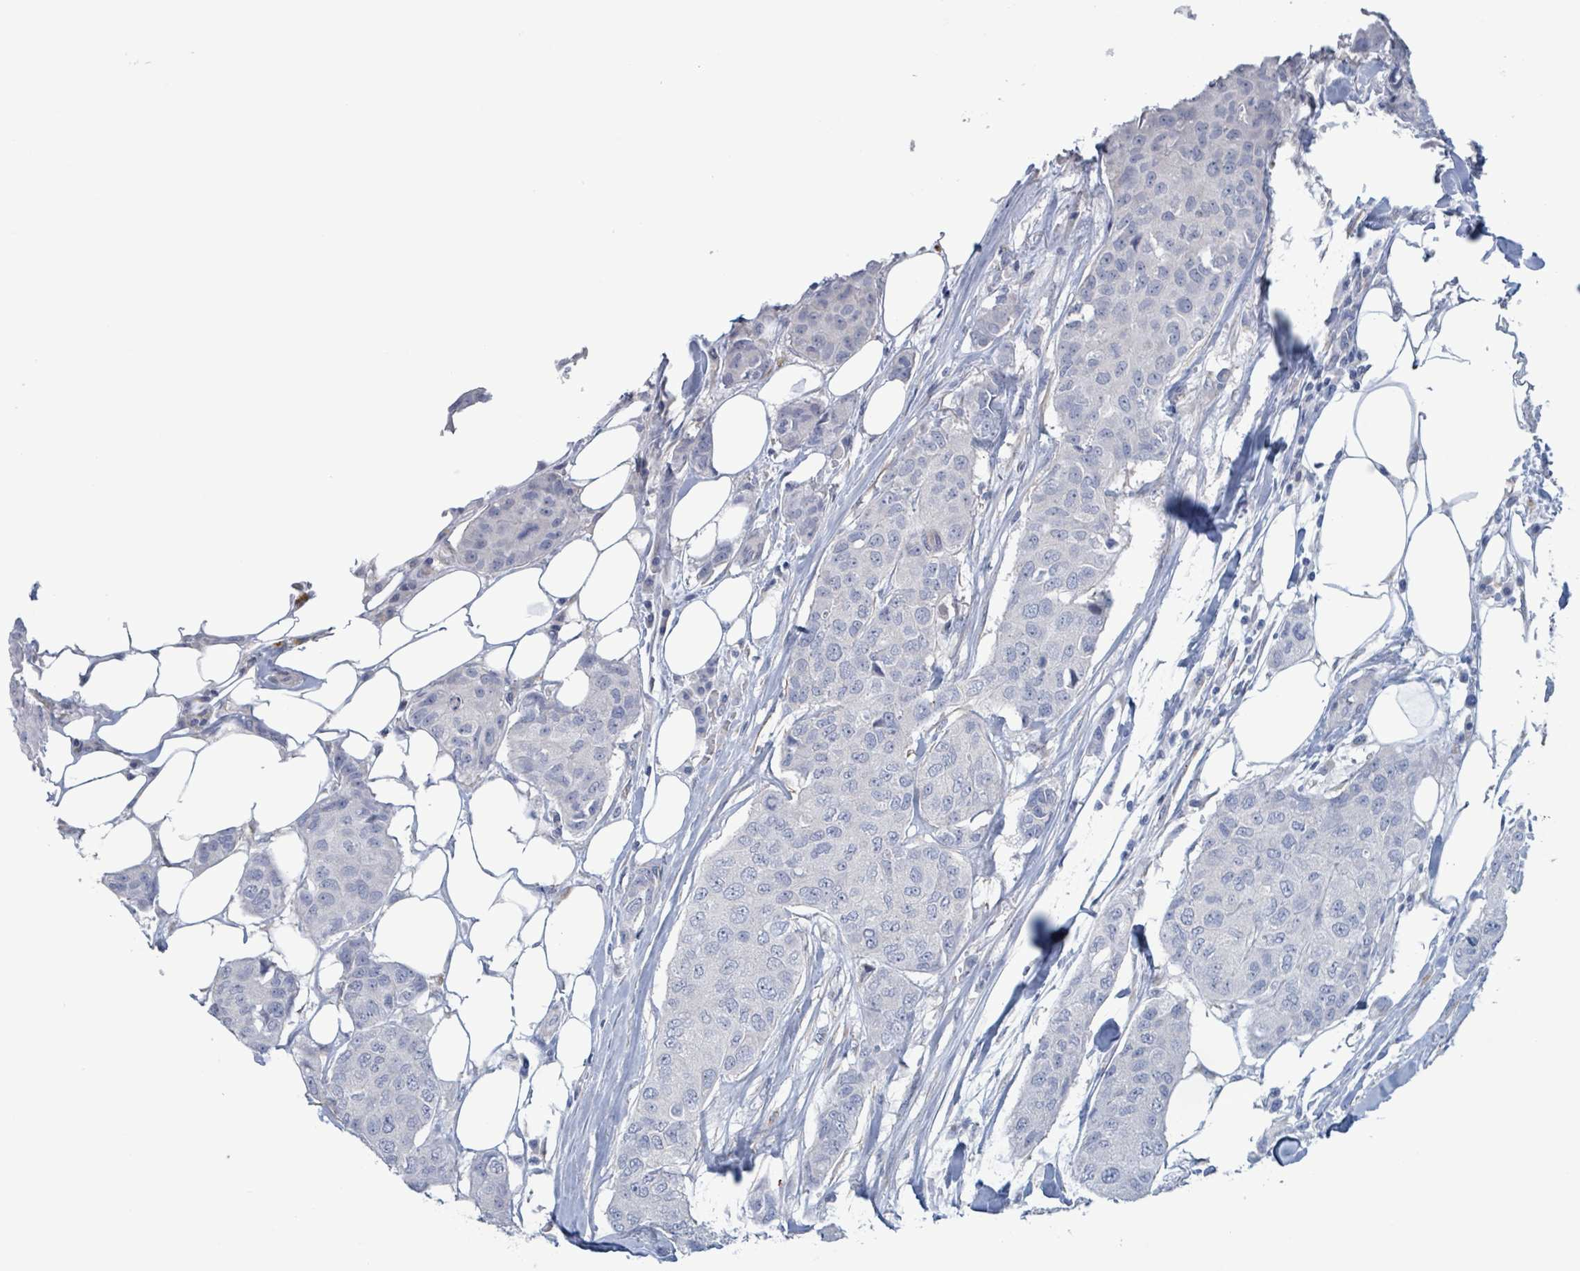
{"staining": {"intensity": "negative", "quantity": "none", "location": "none"}, "tissue": "breast cancer", "cell_type": "Tumor cells", "image_type": "cancer", "snomed": [{"axis": "morphology", "description": "Duct carcinoma"}, {"axis": "topography", "description": "Breast"}], "caption": "This is an IHC micrograph of human breast cancer. There is no expression in tumor cells.", "gene": "PKLR", "patient": {"sex": "female", "age": 80}}